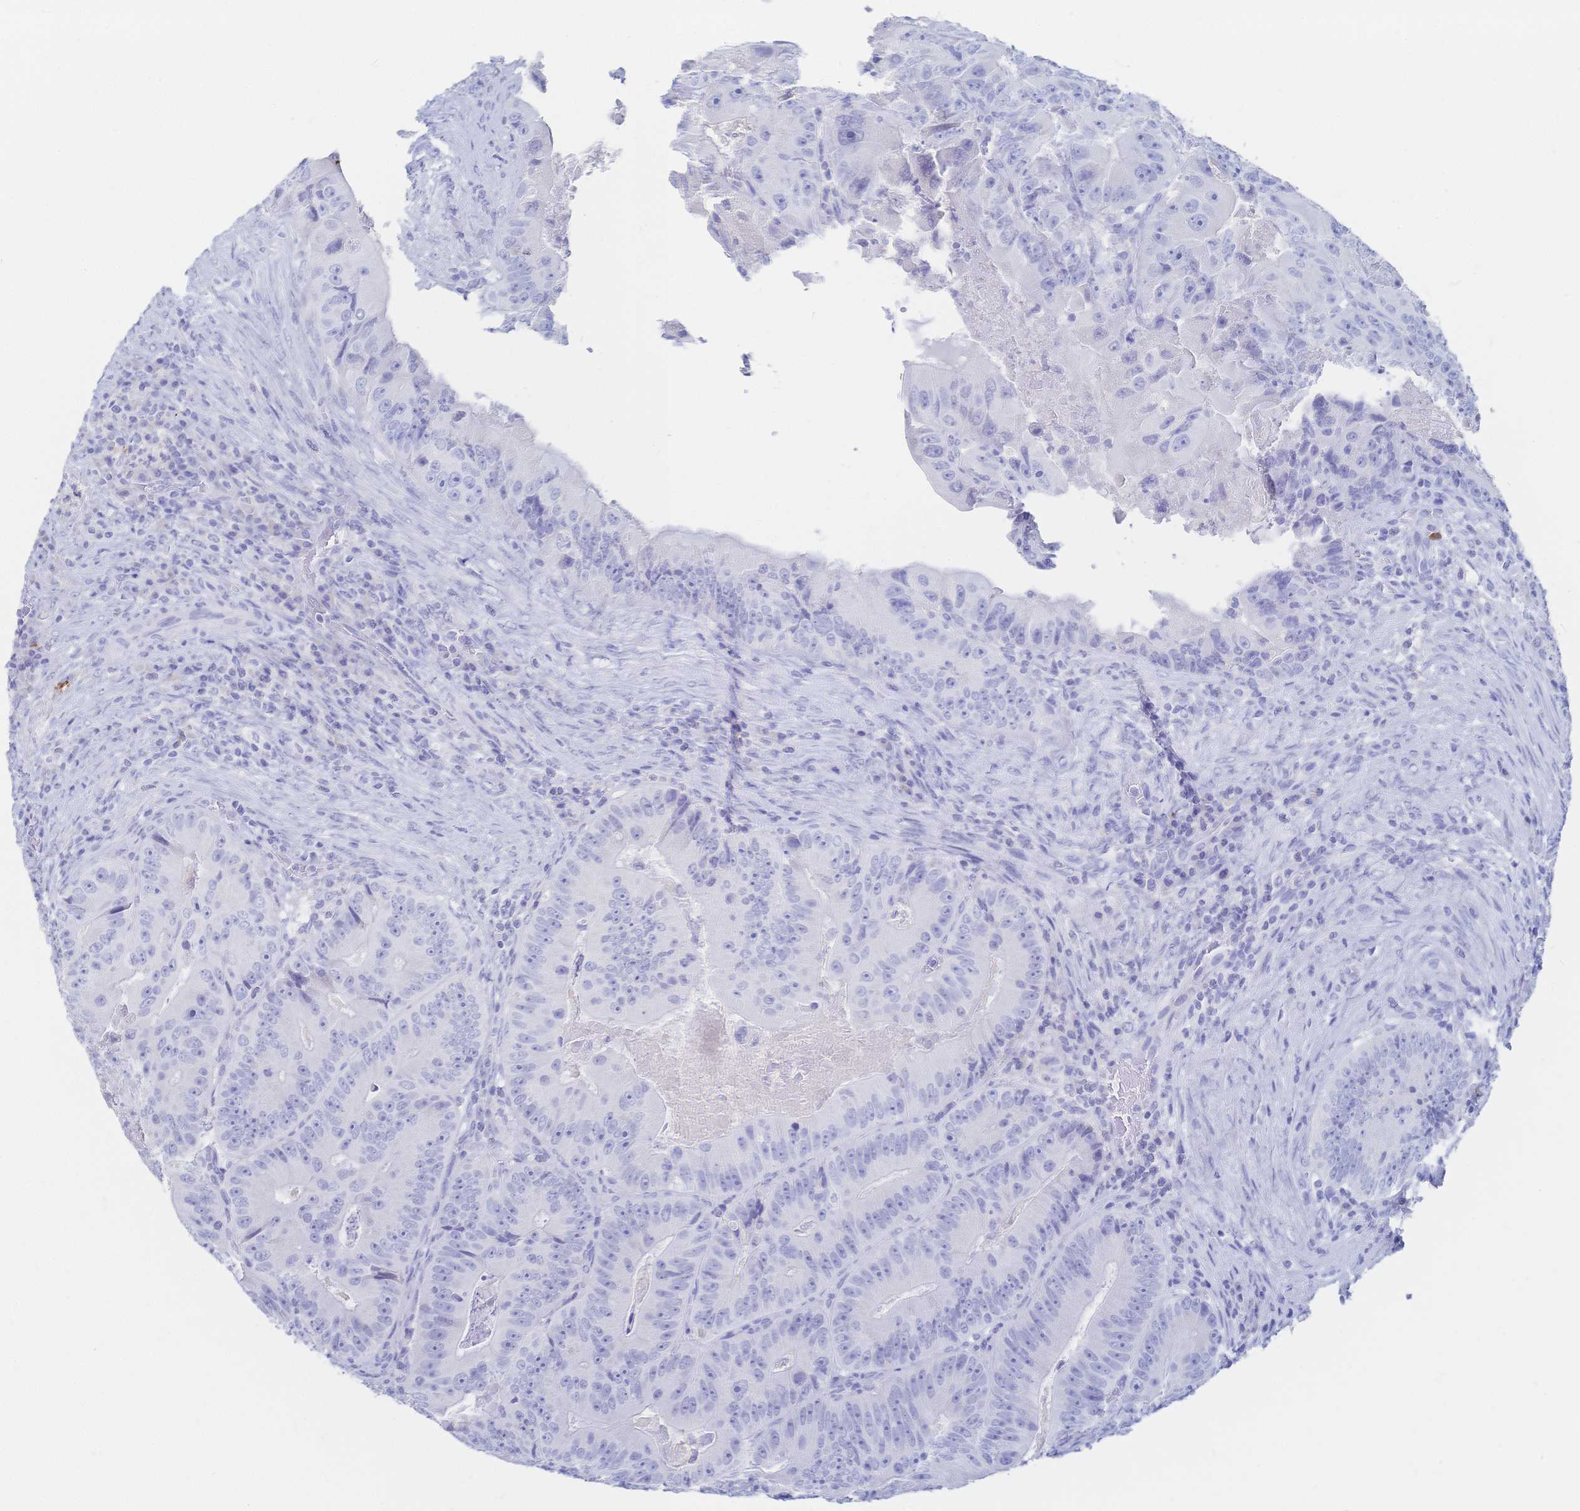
{"staining": {"intensity": "negative", "quantity": "none", "location": "none"}, "tissue": "colorectal cancer", "cell_type": "Tumor cells", "image_type": "cancer", "snomed": [{"axis": "morphology", "description": "Adenocarcinoma, NOS"}, {"axis": "topography", "description": "Colon"}], "caption": "Human colorectal cancer stained for a protein using IHC shows no staining in tumor cells.", "gene": "IL2RB", "patient": {"sex": "female", "age": 86}}